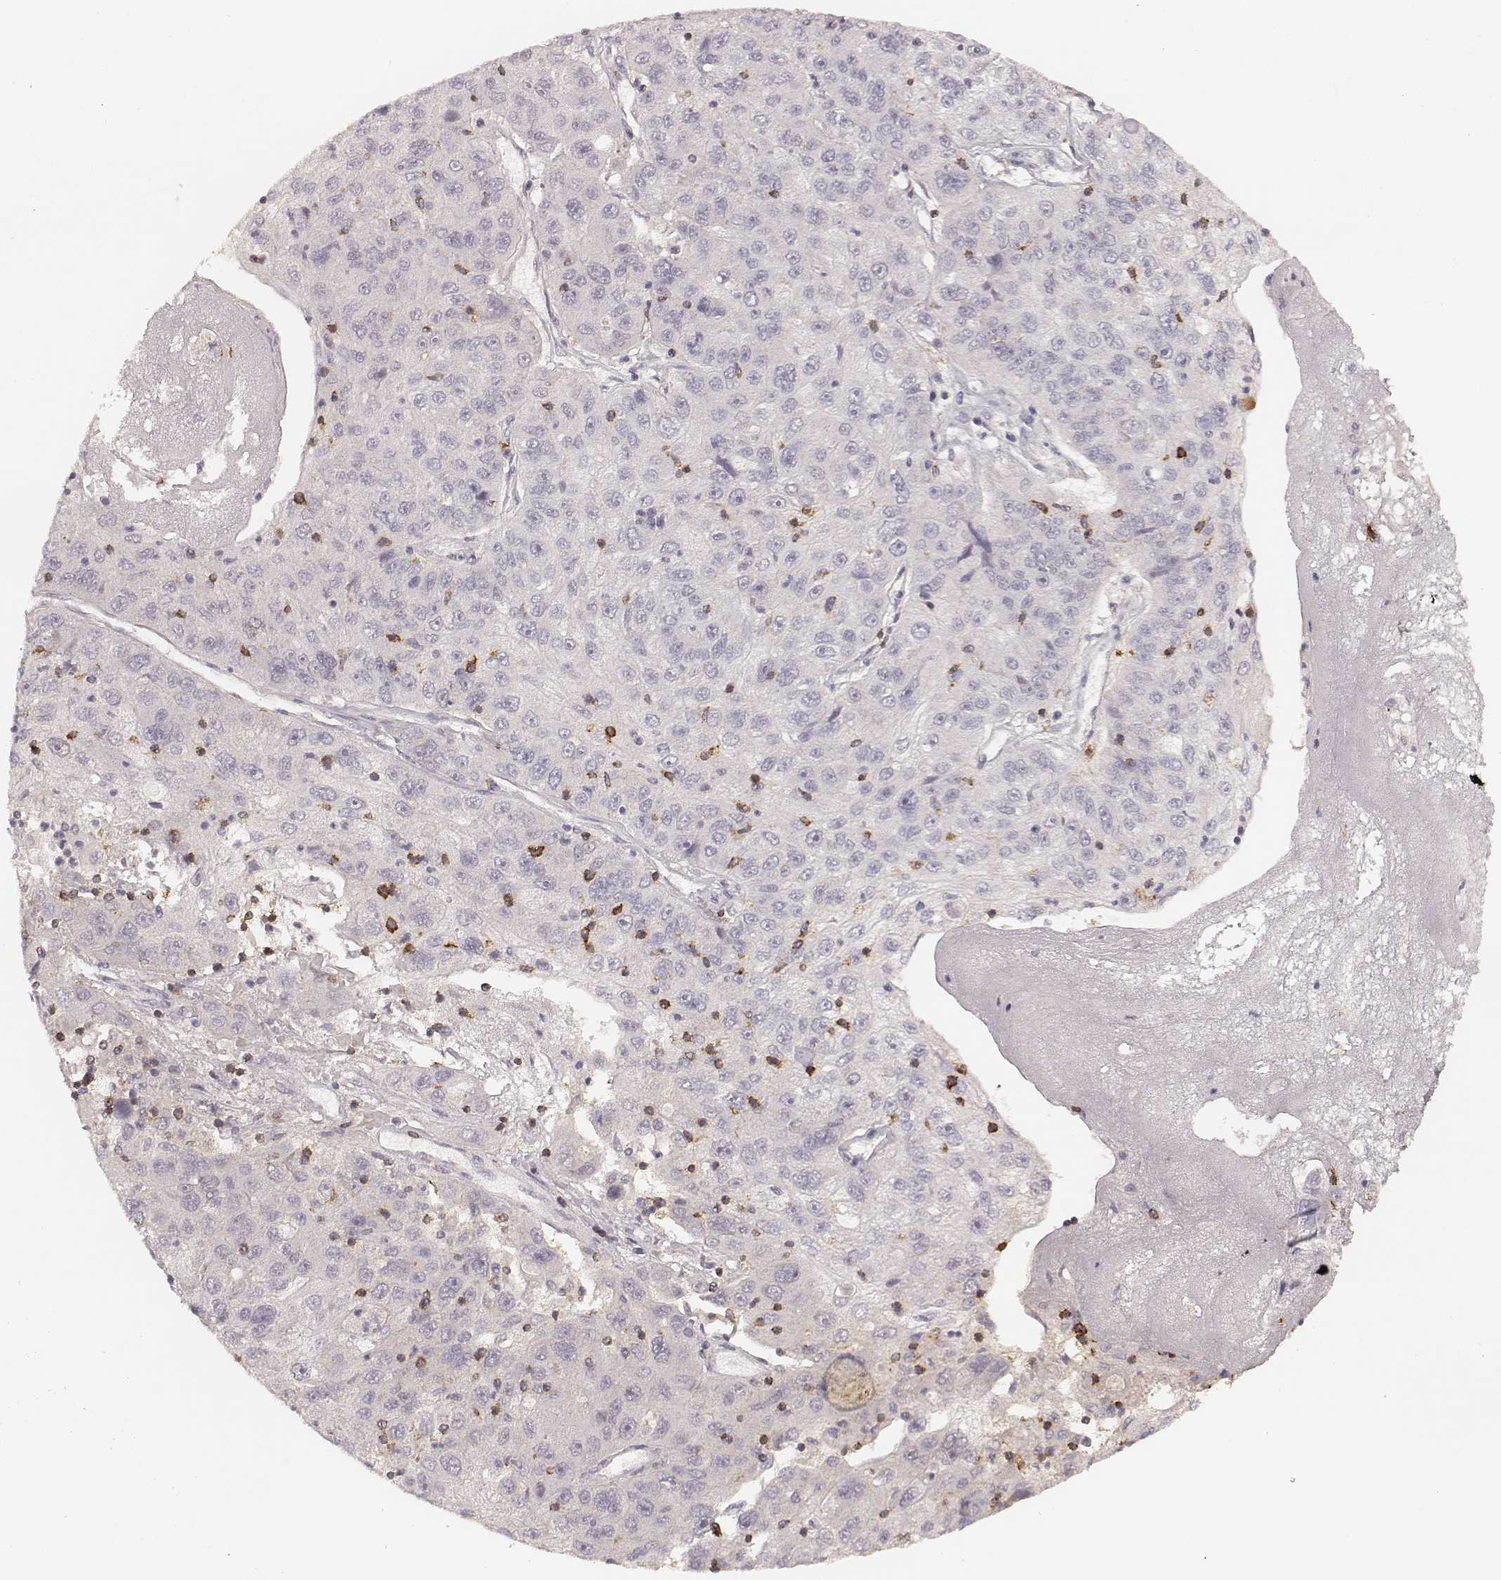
{"staining": {"intensity": "negative", "quantity": "none", "location": "none"}, "tissue": "stomach cancer", "cell_type": "Tumor cells", "image_type": "cancer", "snomed": [{"axis": "morphology", "description": "Adenocarcinoma, NOS"}, {"axis": "topography", "description": "Stomach"}], "caption": "A high-resolution micrograph shows IHC staining of stomach adenocarcinoma, which displays no significant expression in tumor cells.", "gene": "CD8A", "patient": {"sex": "male", "age": 56}}